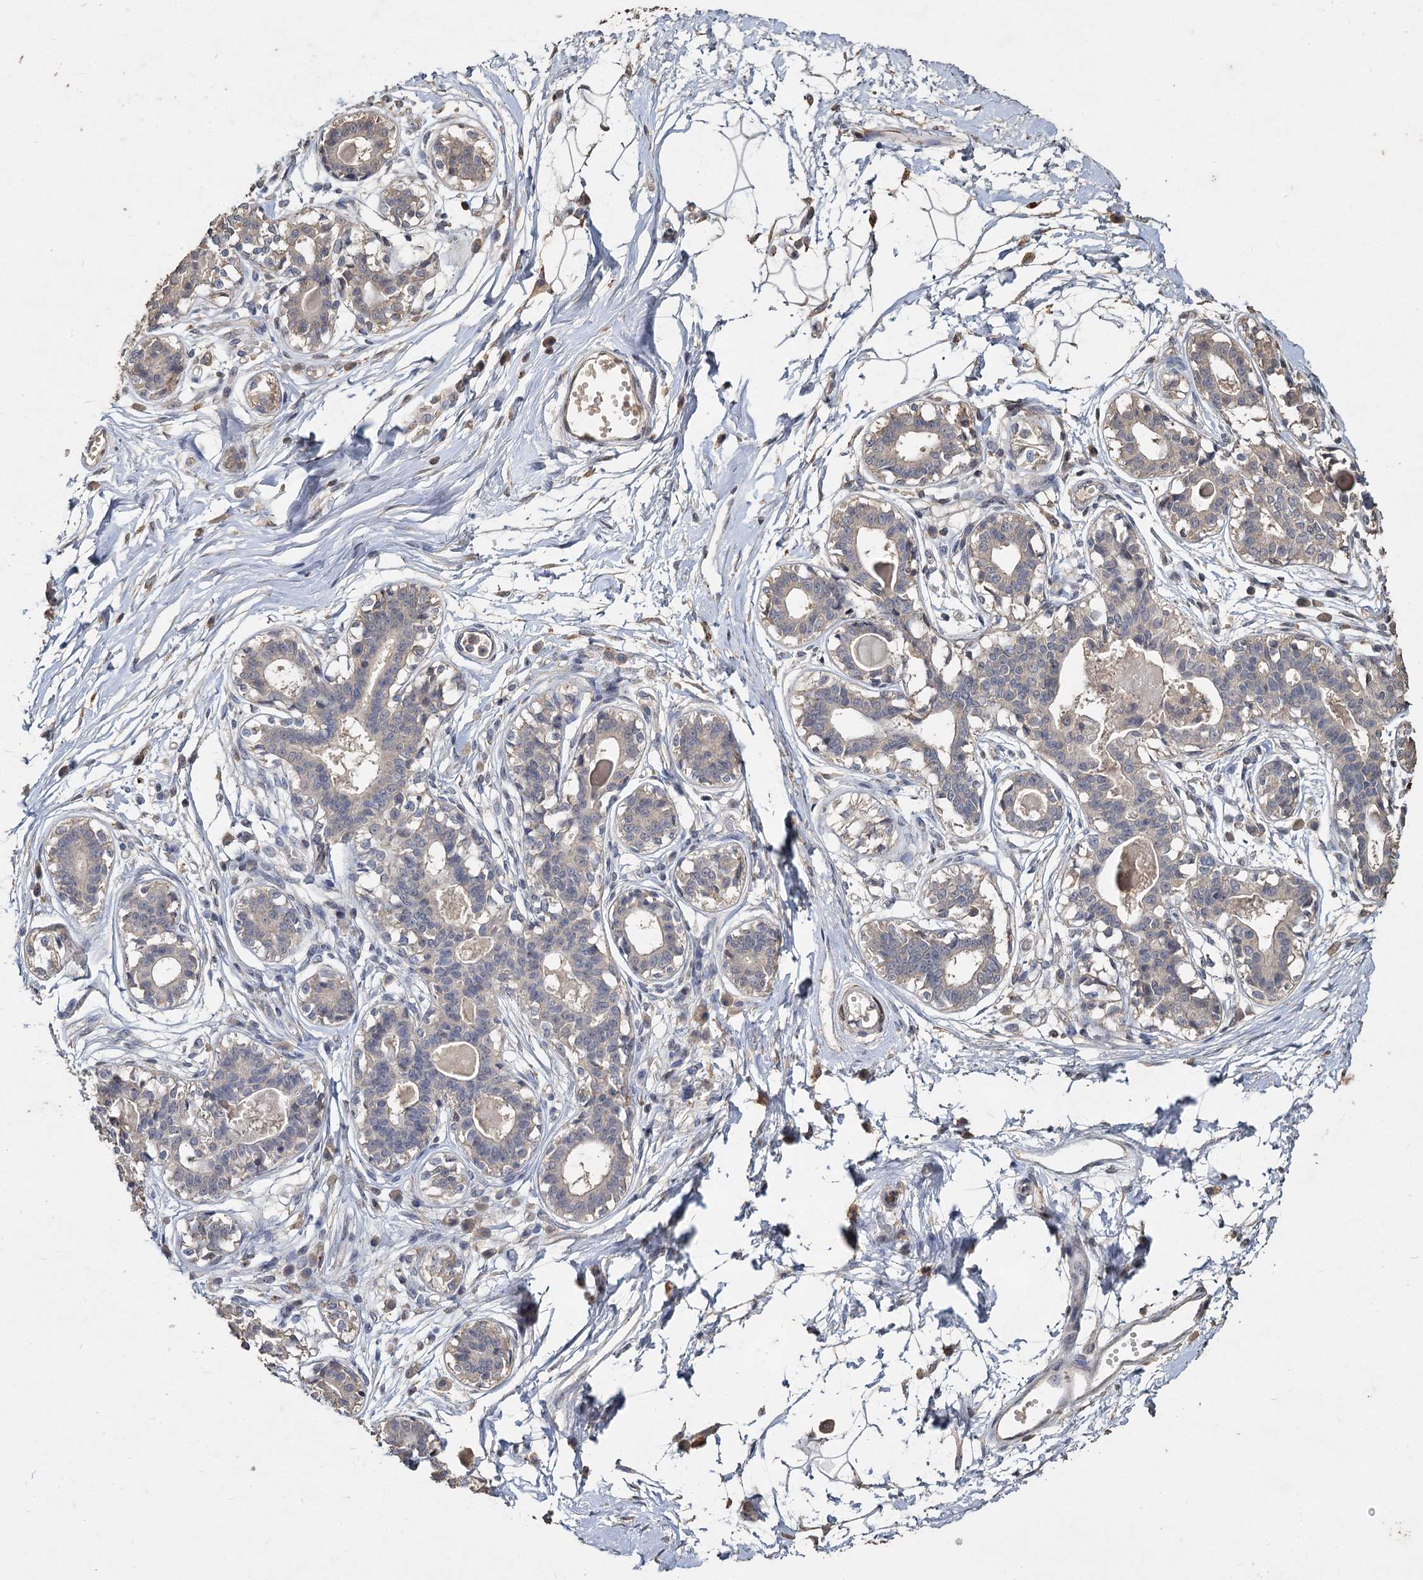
{"staining": {"intensity": "negative", "quantity": "none", "location": "none"}, "tissue": "breast", "cell_type": "Adipocytes", "image_type": "normal", "snomed": [{"axis": "morphology", "description": "Normal tissue, NOS"}, {"axis": "topography", "description": "Breast"}], "caption": "Immunohistochemistry (IHC) histopathology image of normal breast: breast stained with DAB (3,3'-diaminobenzidine) exhibits no significant protein expression in adipocytes.", "gene": "CCDC61", "patient": {"sex": "female", "age": 45}}